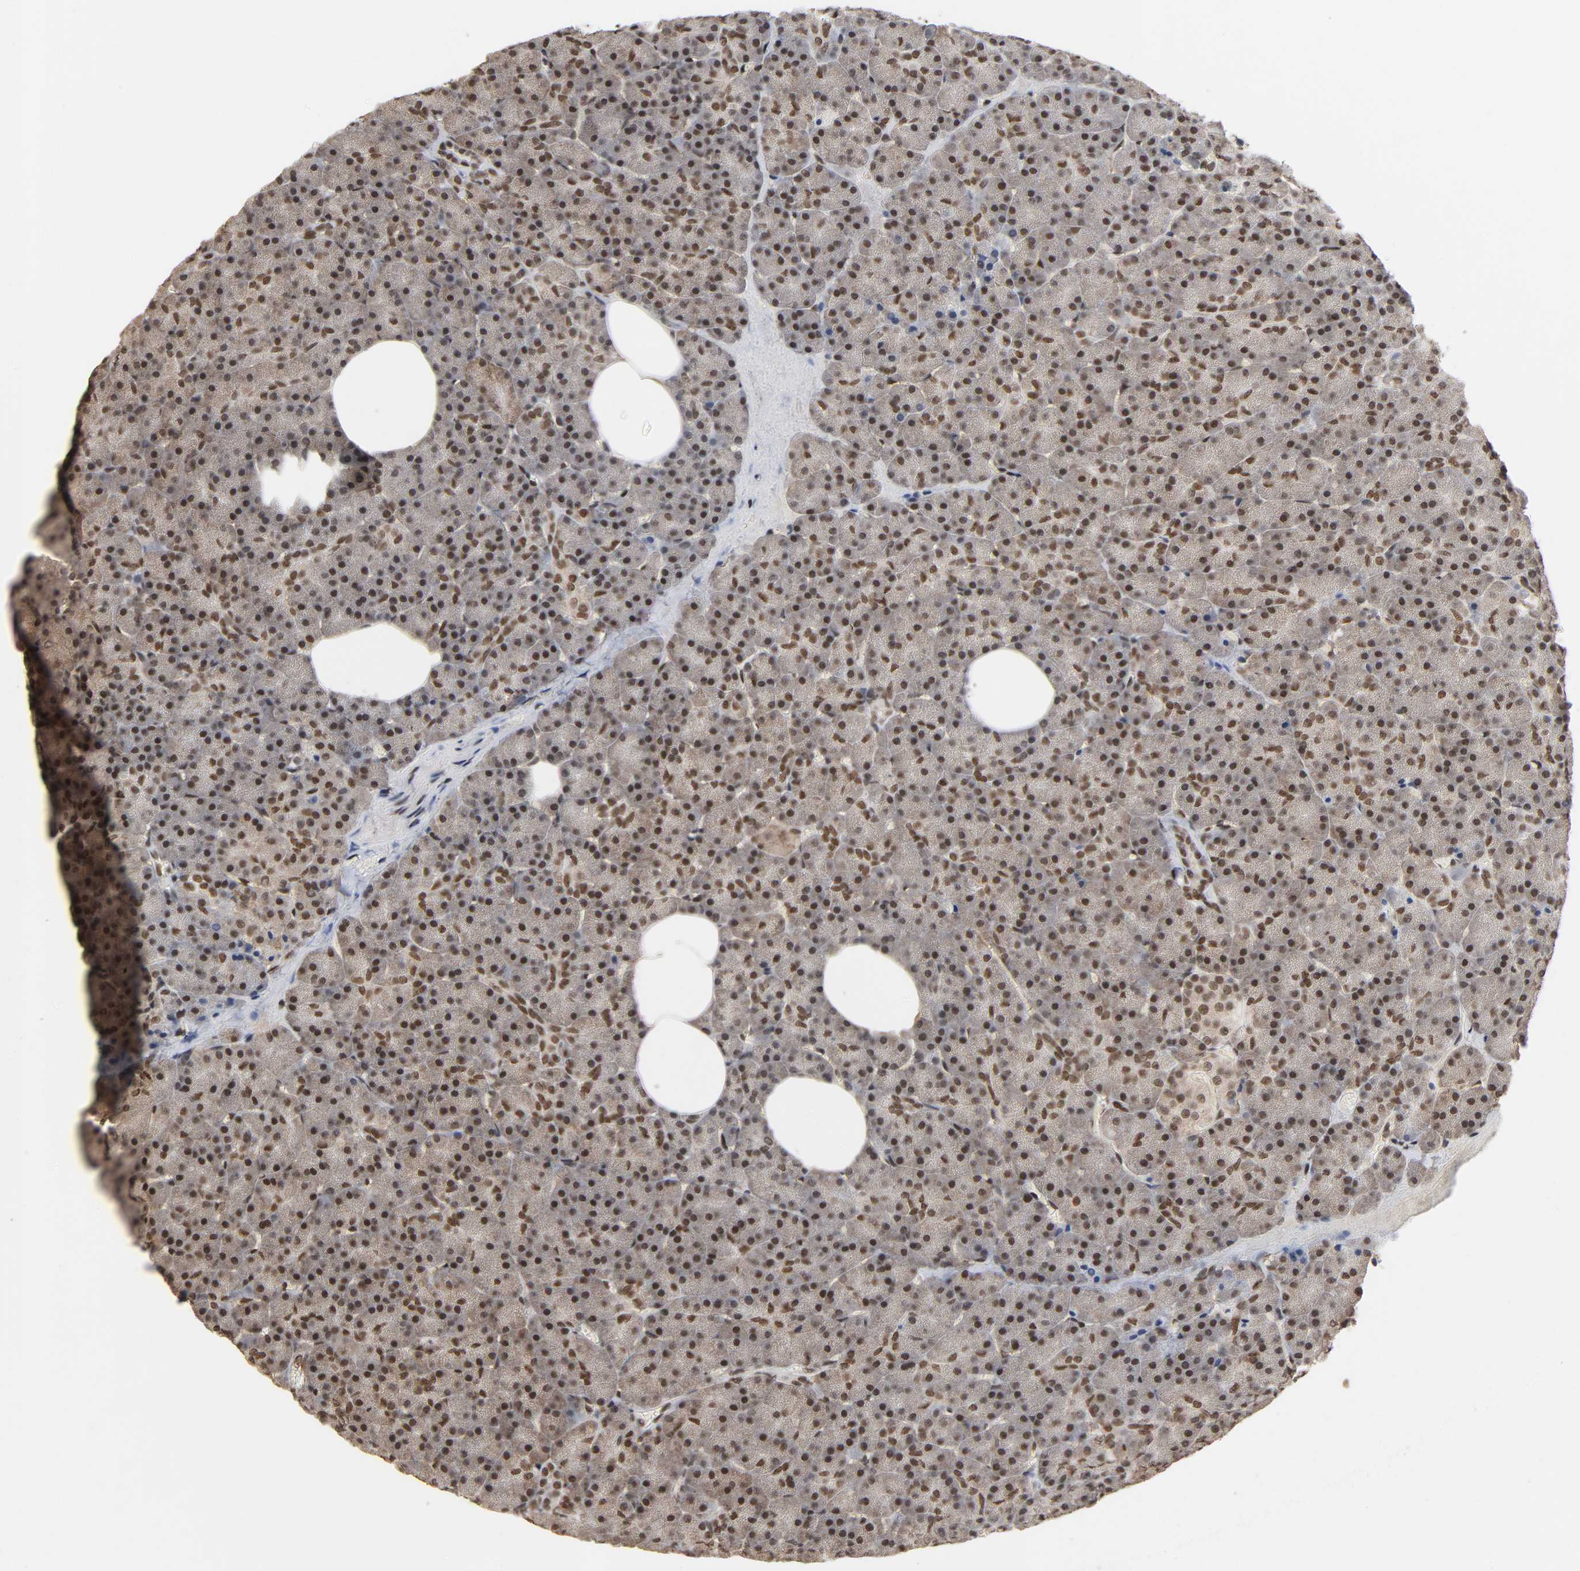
{"staining": {"intensity": "strong", "quantity": ">75%", "location": "cytoplasmic/membranous,nuclear"}, "tissue": "pancreas", "cell_type": "Exocrine glandular cells", "image_type": "normal", "snomed": [{"axis": "morphology", "description": "Normal tissue, NOS"}, {"axis": "topography", "description": "Pancreas"}], "caption": "This image shows unremarkable pancreas stained with IHC to label a protein in brown. The cytoplasmic/membranous,nuclear of exocrine glandular cells show strong positivity for the protein. Nuclei are counter-stained blue.", "gene": "ZNF384", "patient": {"sex": "female", "age": 35}}